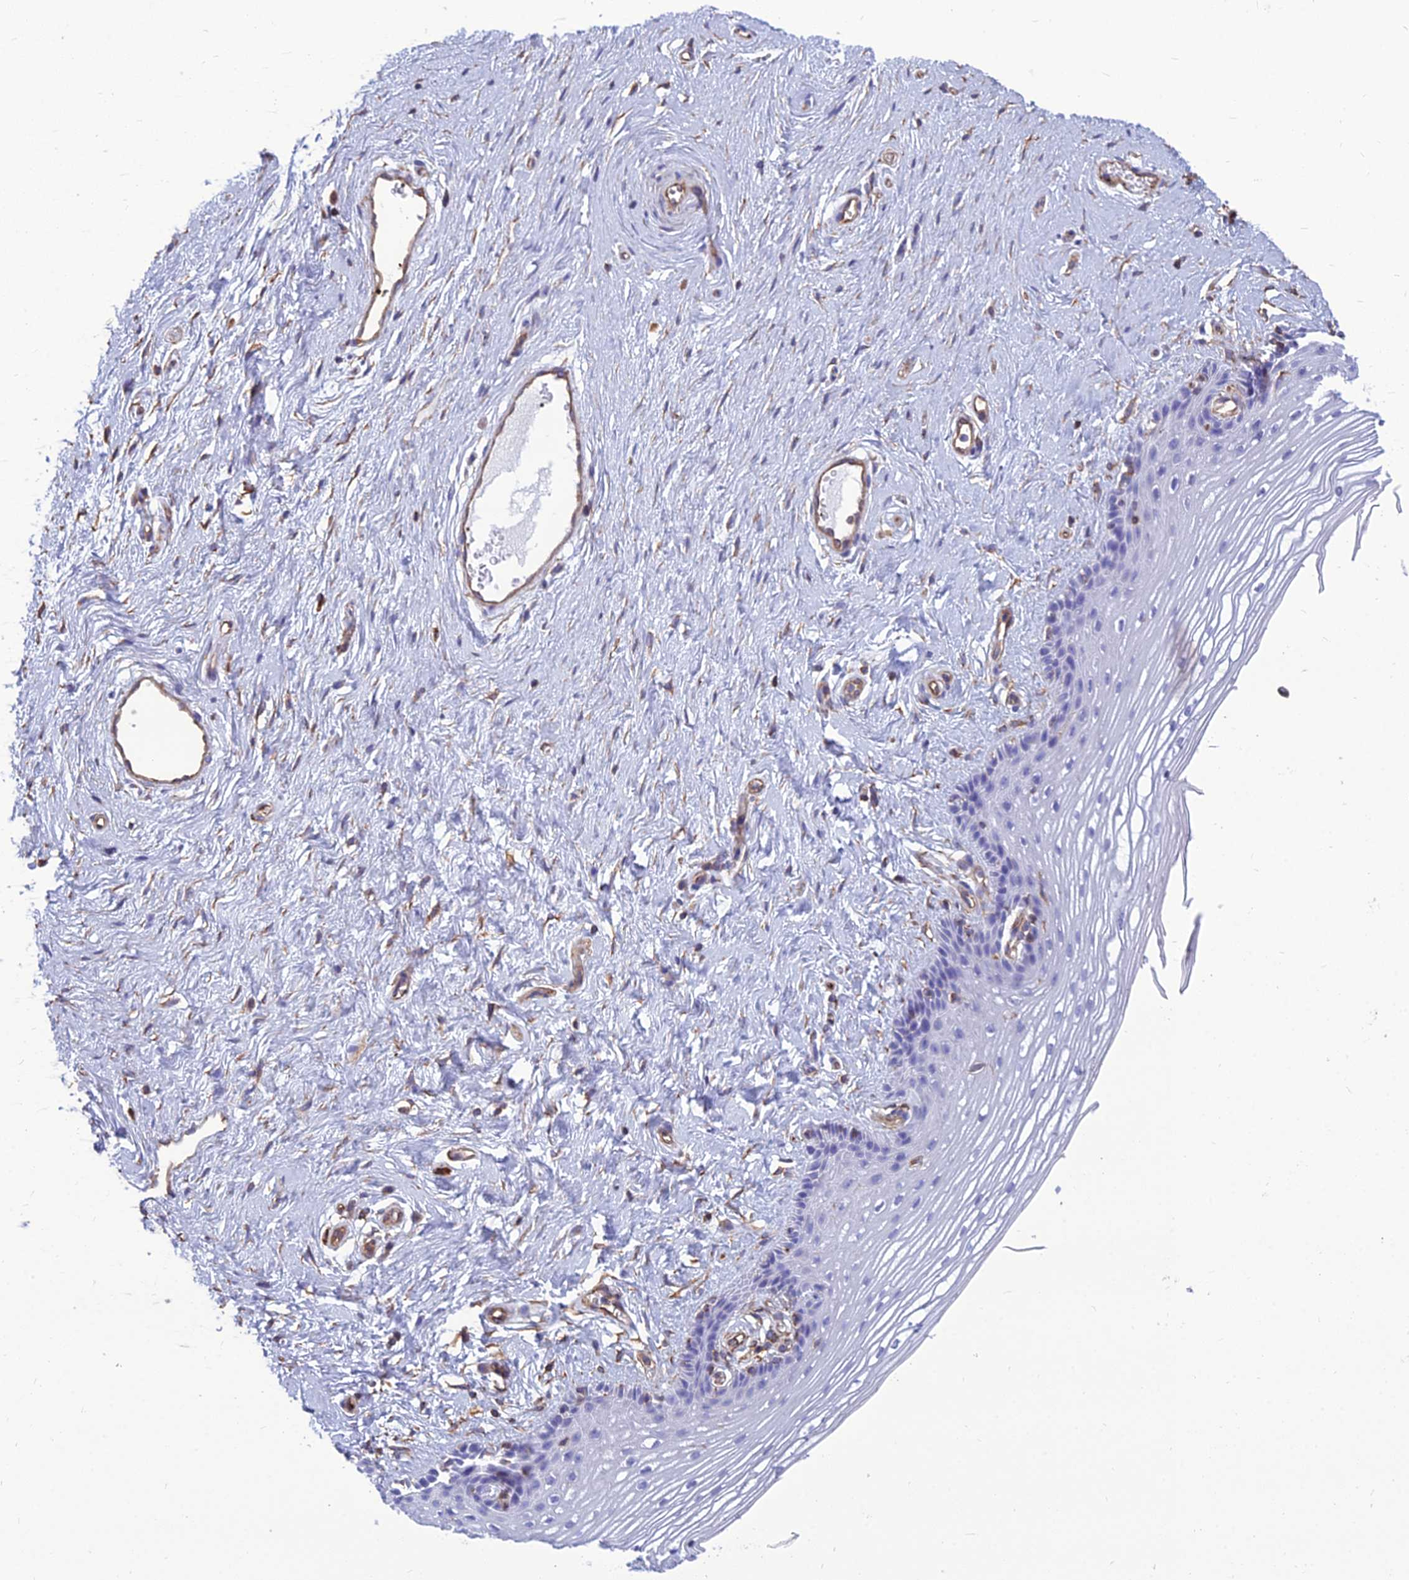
{"staining": {"intensity": "negative", "quantity": "none", "location": "none"}, "tissue": "vagina", "cell_type": "Squamous epithelial cells", "image_type": "normal", "snomed": [{"axis": "morphology", "description": "Normal tissue, NOS"}, {"axis": "topography", "description": "Vagina"}], "caption": "Image shows no protein expression in squamous epithelial cells of normal vagina. Nuclei are stained in blue.", "gene": "PSMD11", "patient": {"sex": "female", "age": 46}}